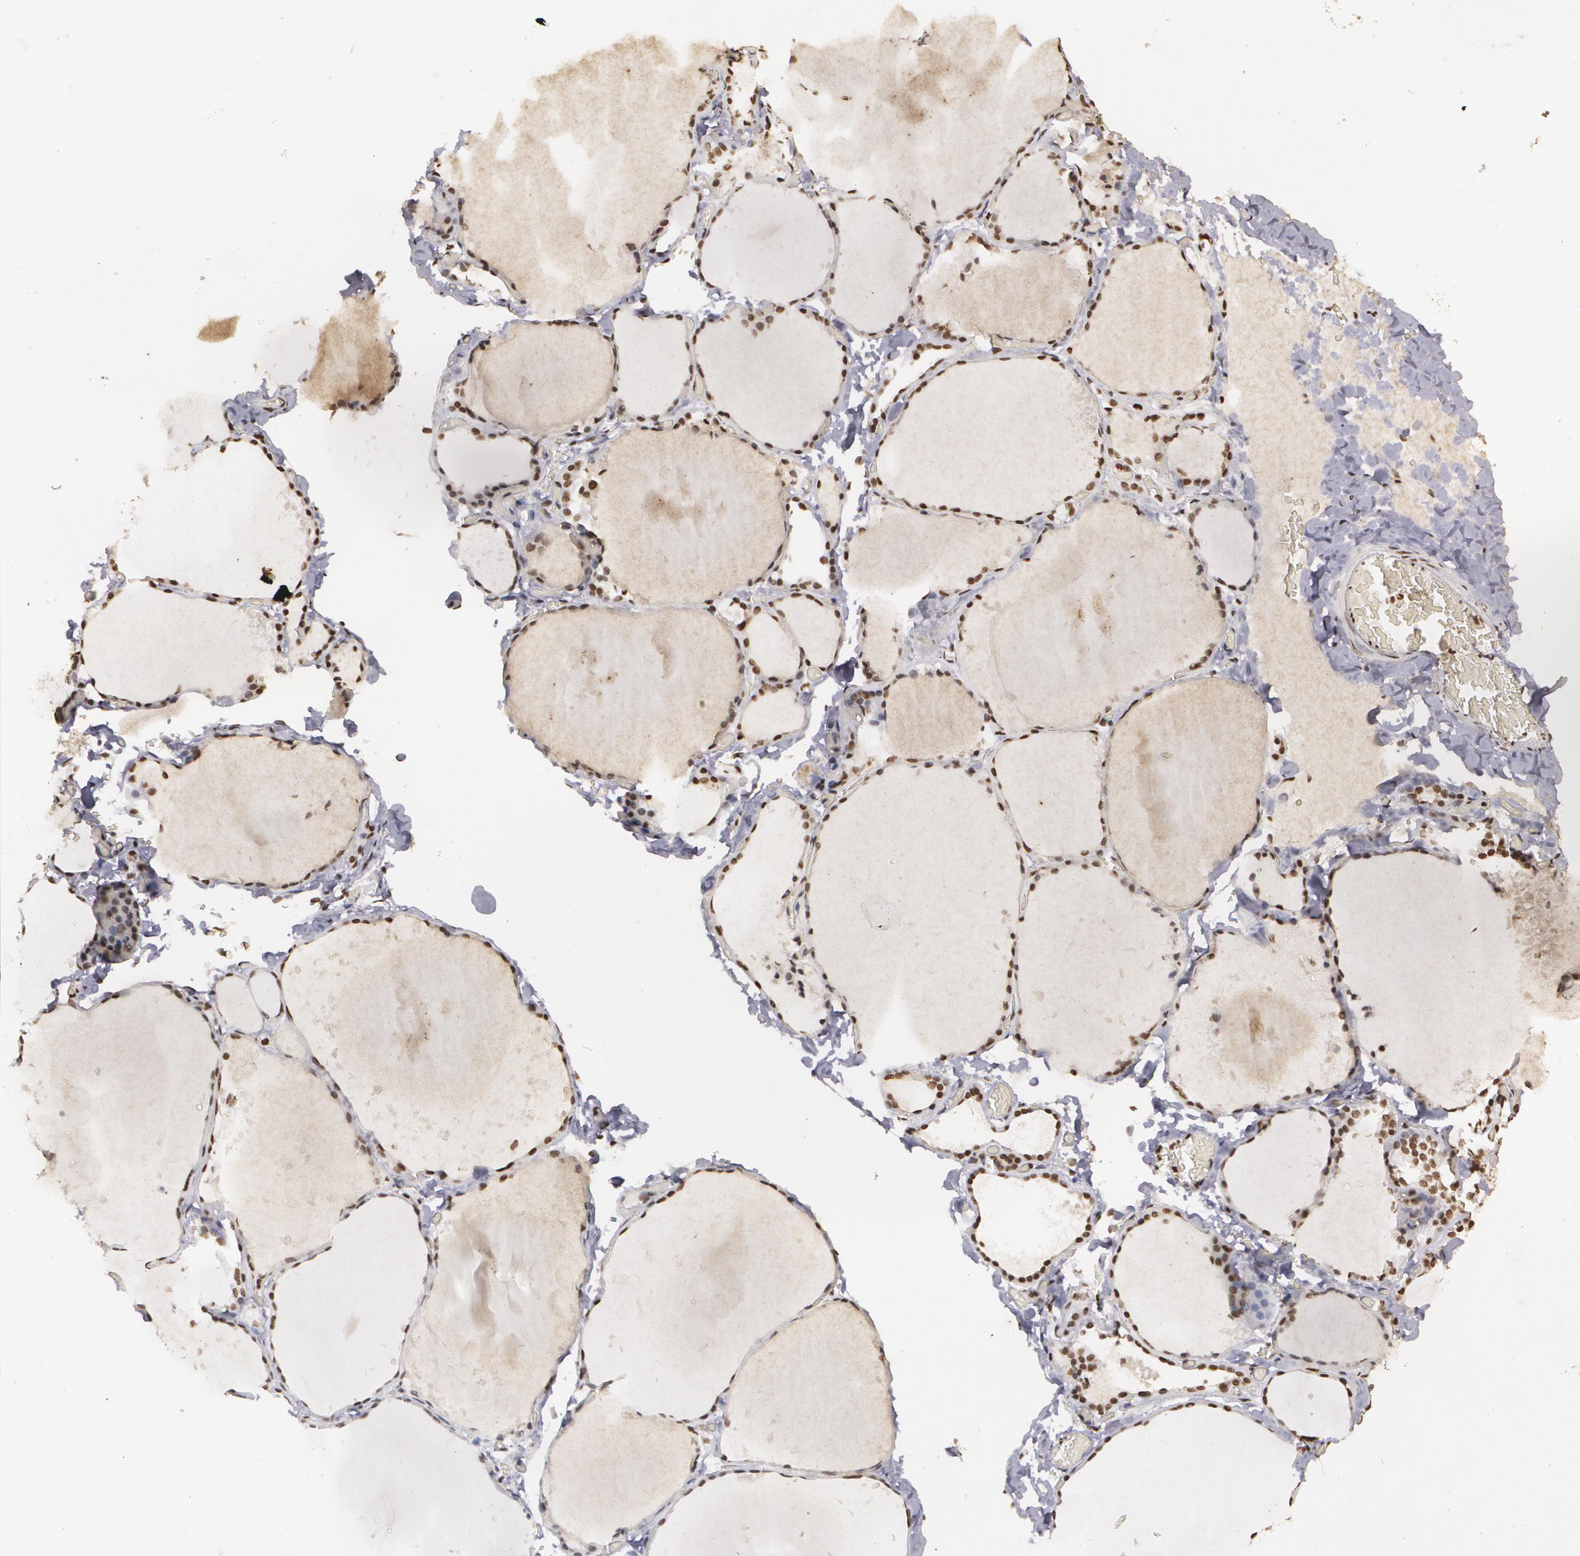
{"staining": {"intensity": "strong", "quantity": ">75%", "location": "nuclear"}, "tissue": "thyroid gland", "cell_type": "Glandular cells", "image_type": "normal", "snomed": [{"axis": "morphology", "description": "Normal tissue, NOS"}, {"axis": "topography", "description": "Thyroid gland"}], "caption": "Approximately >75% of glandular cells in benign human thyroid gland show strong nuclear protein staining as visualized by brown immunohistochemical staining.", "gene": "RCOR1", "patient": {"sex": "female", "age": 22}}